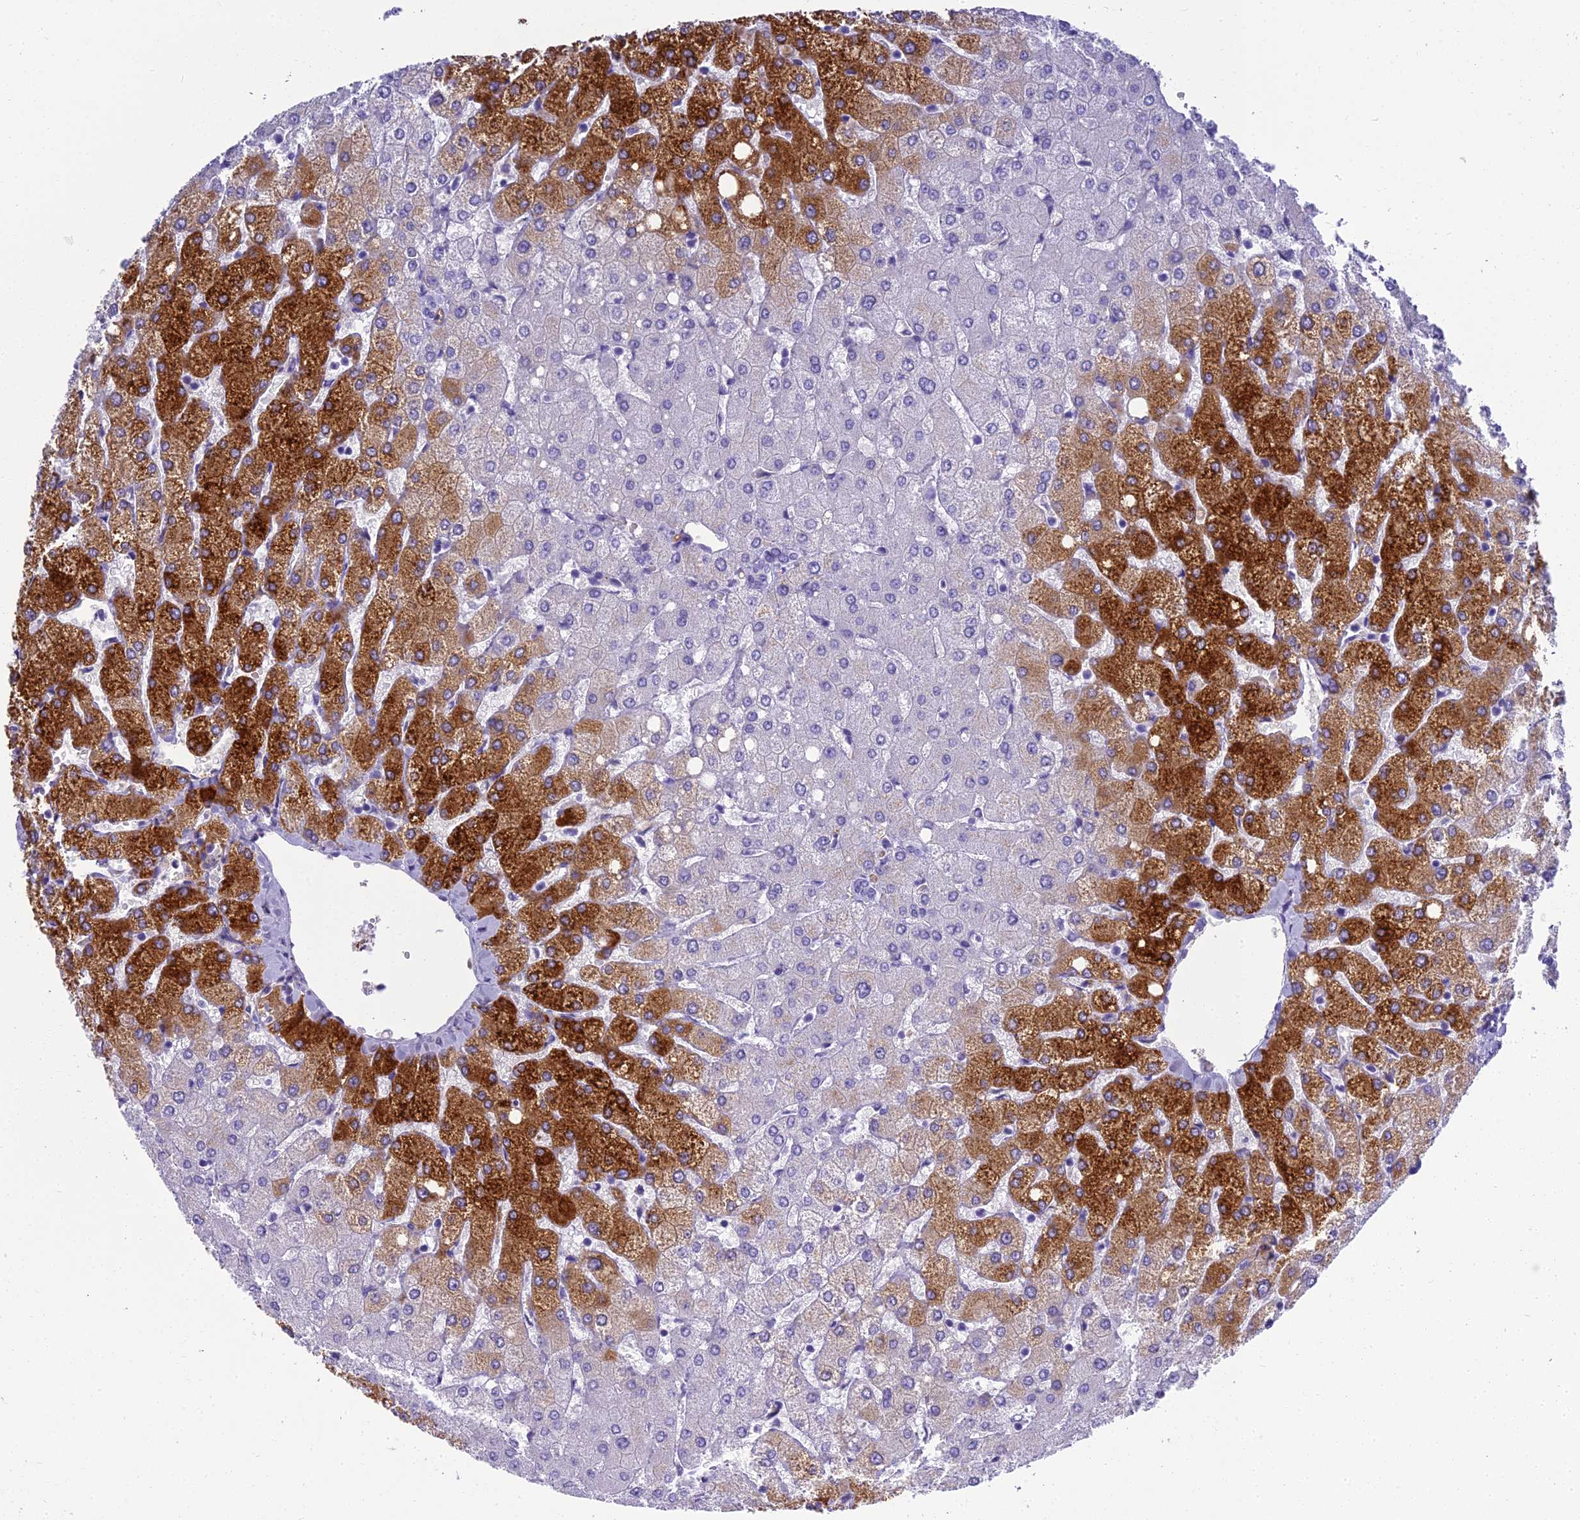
{"staining": {"intensity": "moderate", "quantity": "<25%", "location": "cytoplasmic/membranous"}, "tissue": "liver", "cell_type": "Cholangiocytes", "image_type": "normal", "snomed": [{"axis": "morphology", "description": "Normal tissue, NOS"}, {"axis": "topography", "description": "Liver"}], "caption": "Normal liver was stained to show a protein in brown. There is low levels of moderate cytoplasmic/membranous staining in about <25% of cholangiocytes. (DAB (3,3'-diaminobenzidine) IHC, brown staining for protein, blue staining for nuclei).", "gene": "NINJ1", "patient": {"sex": "female", "age": 54}}